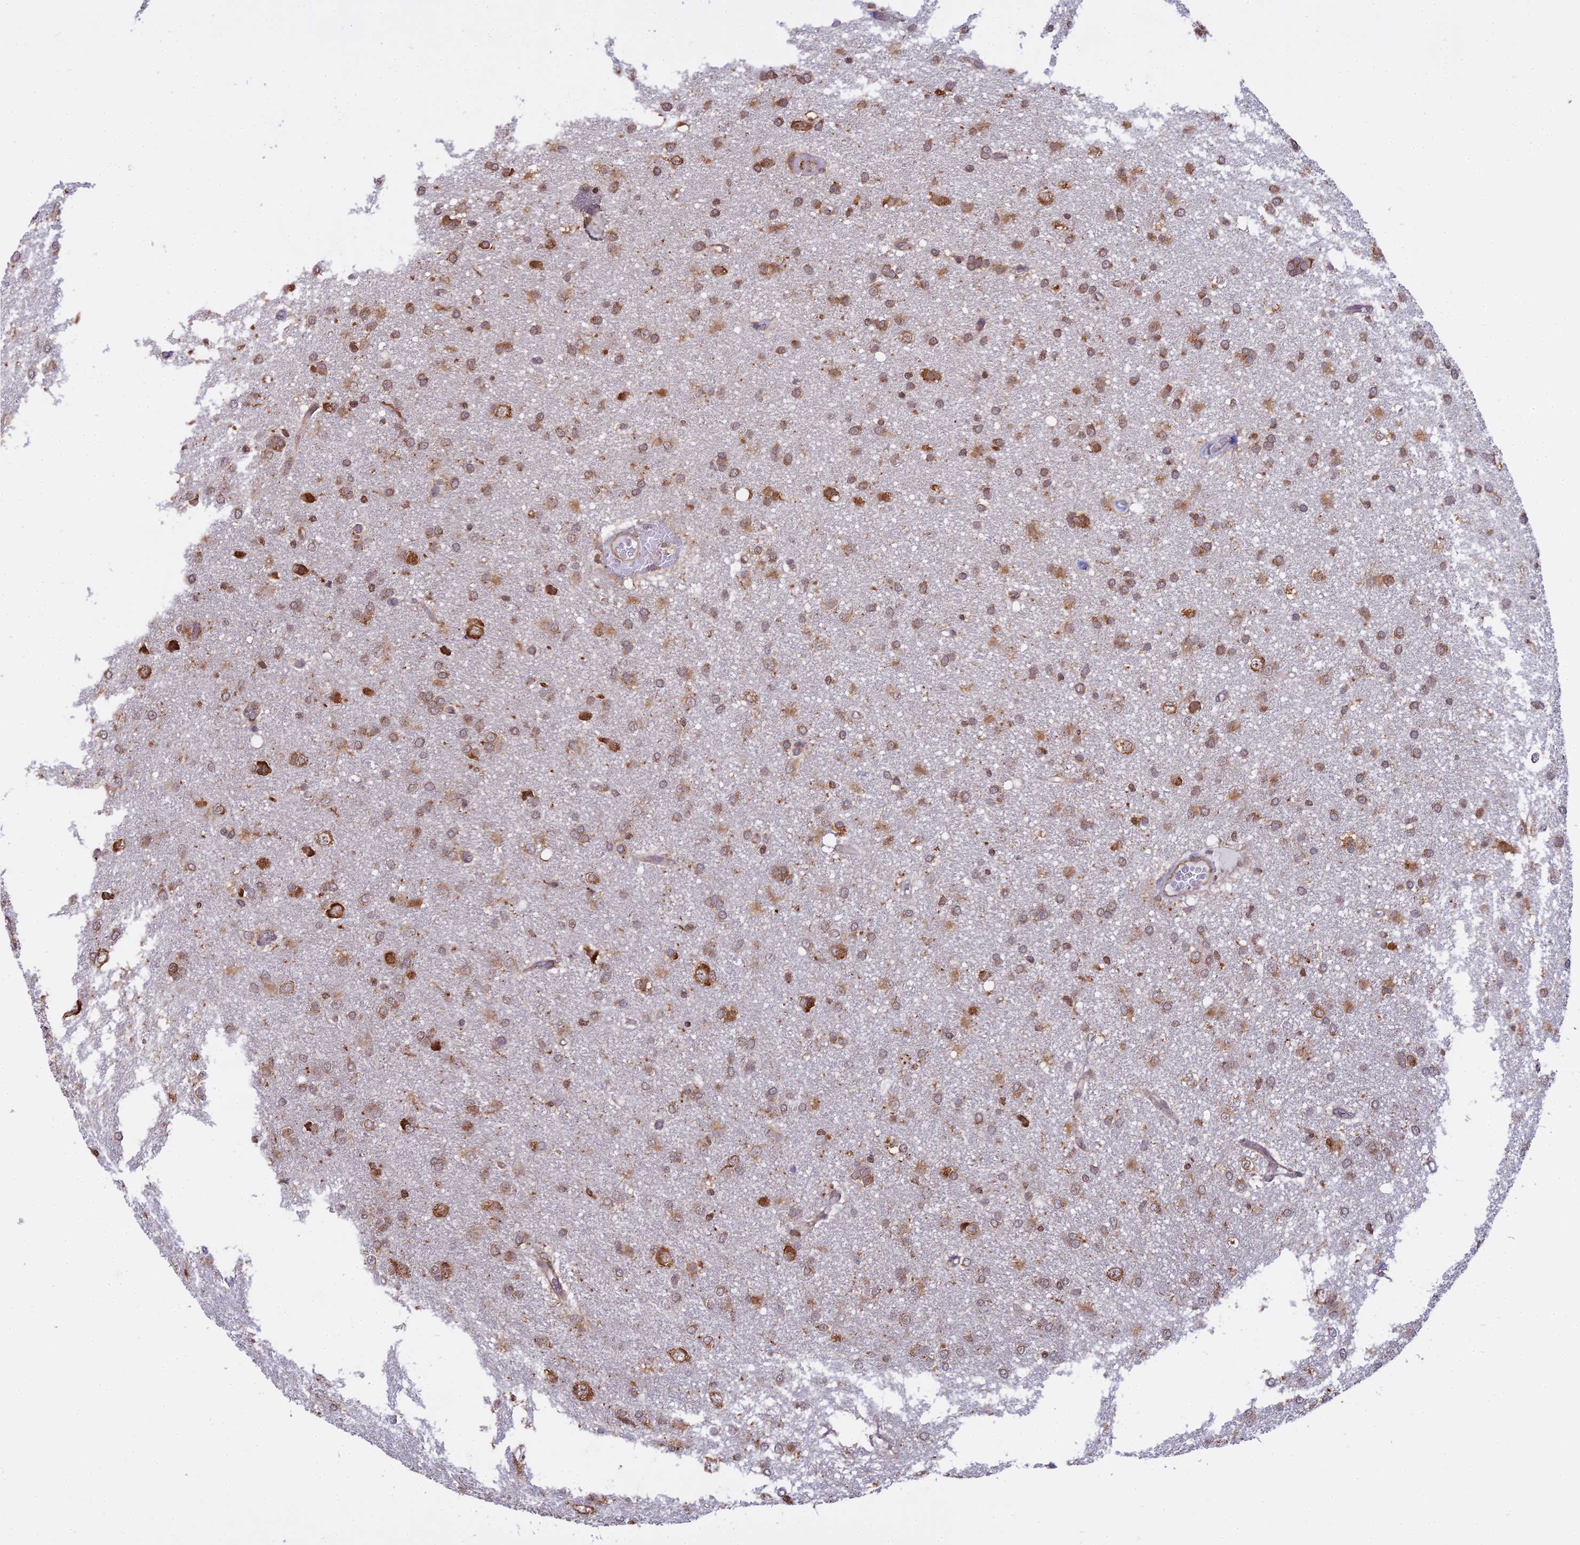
{"staining": {"intensity": "moderate", "quantity": ">75%", "location": "cytoplasmic/membranous"}, "tissue": "glioma", "cell_type": "Tumor cells", "image_type": "cancer", "snomed": [{"axis": "morphology", "description": "Glioma, malignant, High grade"}, {"axis": "topography", "description": "Brain"}], "caption": "Tumor cells display moderate cytoplasmic/membranous positivity in approximately >75% of cells in glioma.", "gene": "RPL26", "patient": {"sex": "female", "age": 50}}